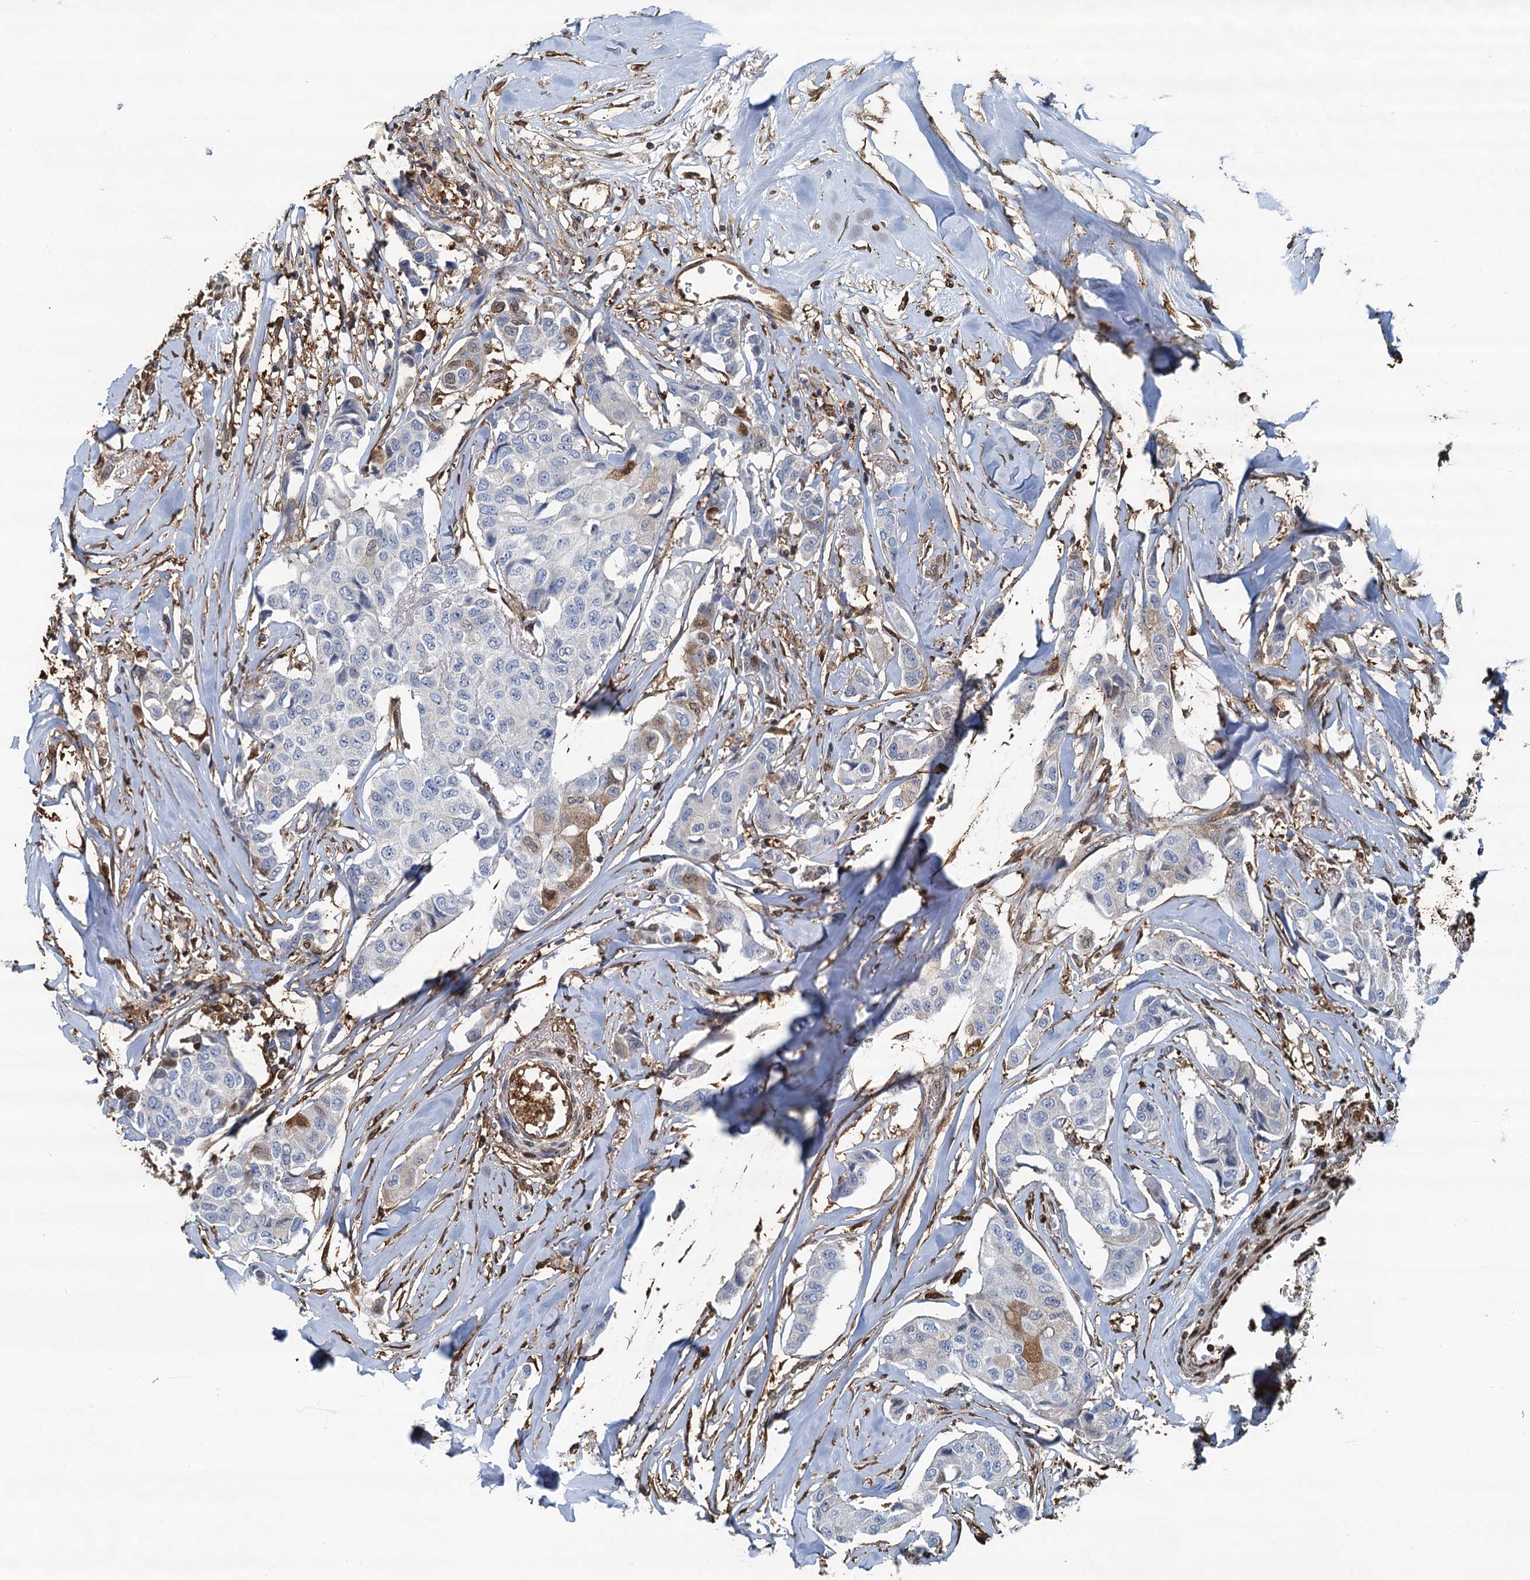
{"staining": {"intensity": "weak", "quantity": "<25%", "location": "cytoplasmic/membranous"}, "tissue": "breast cancer", "cell_type": "Tumor cells", "image_type": "cancer", "snomed": [{"axis": "morphology", "description": "Duct carcinoma"}, {"axis": "topography", "description": "Breast"}], "caption": "Breast intraductal carcinoma was stained to show a protein in brown. There is no significant staining in tumor cells.", "gene": "S100A6", "patient": {"sex": "female", "age": 80}}